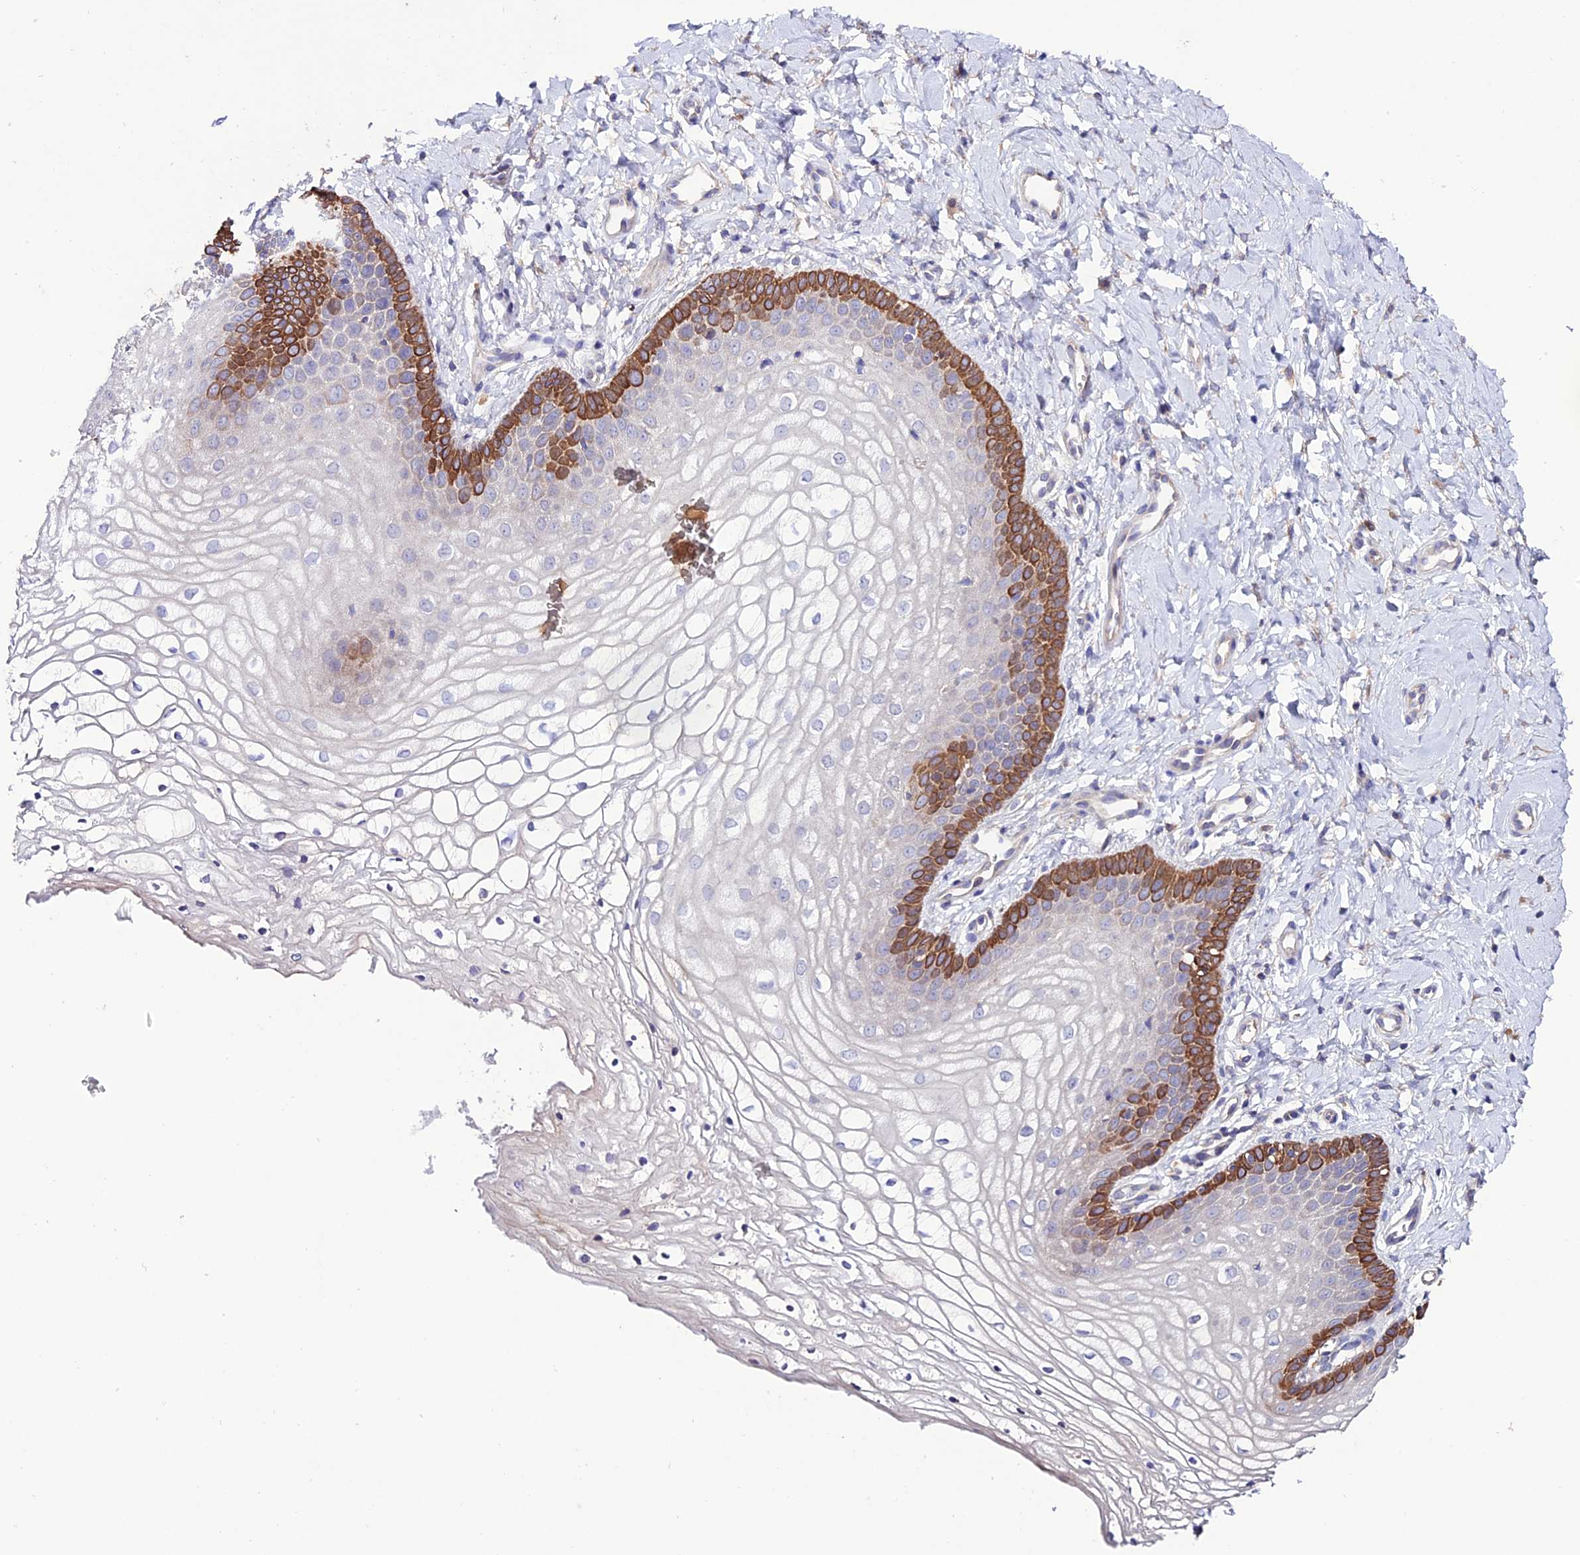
{"staining": {"intensity": "strong", "quantity": "<25%", "location": "cytoplasmic/membranous"}, "tissue": "vagina", "cell_type": "Squamous epithelial cells", "image_type": "normal", "snomed": [{"axis": "morphology", "description": "Normal tissue, NOS"}, {"axis": "topography", "description": "Vagina"}], "caption": "An IHC micrograph of unremarkable tissue is shown. Protein staining in brown highlights strong cytoplasmic/membranous positivity in vagina within squamous epithelial cells. The staining was performed using DAB (3,3'-diaminobenzidine), with brown indicating positive protein expression. Nuclei are stained blue with hematoxylin.", "gene": "BRME1", "patient": {"sex": "female", "age": 68}}